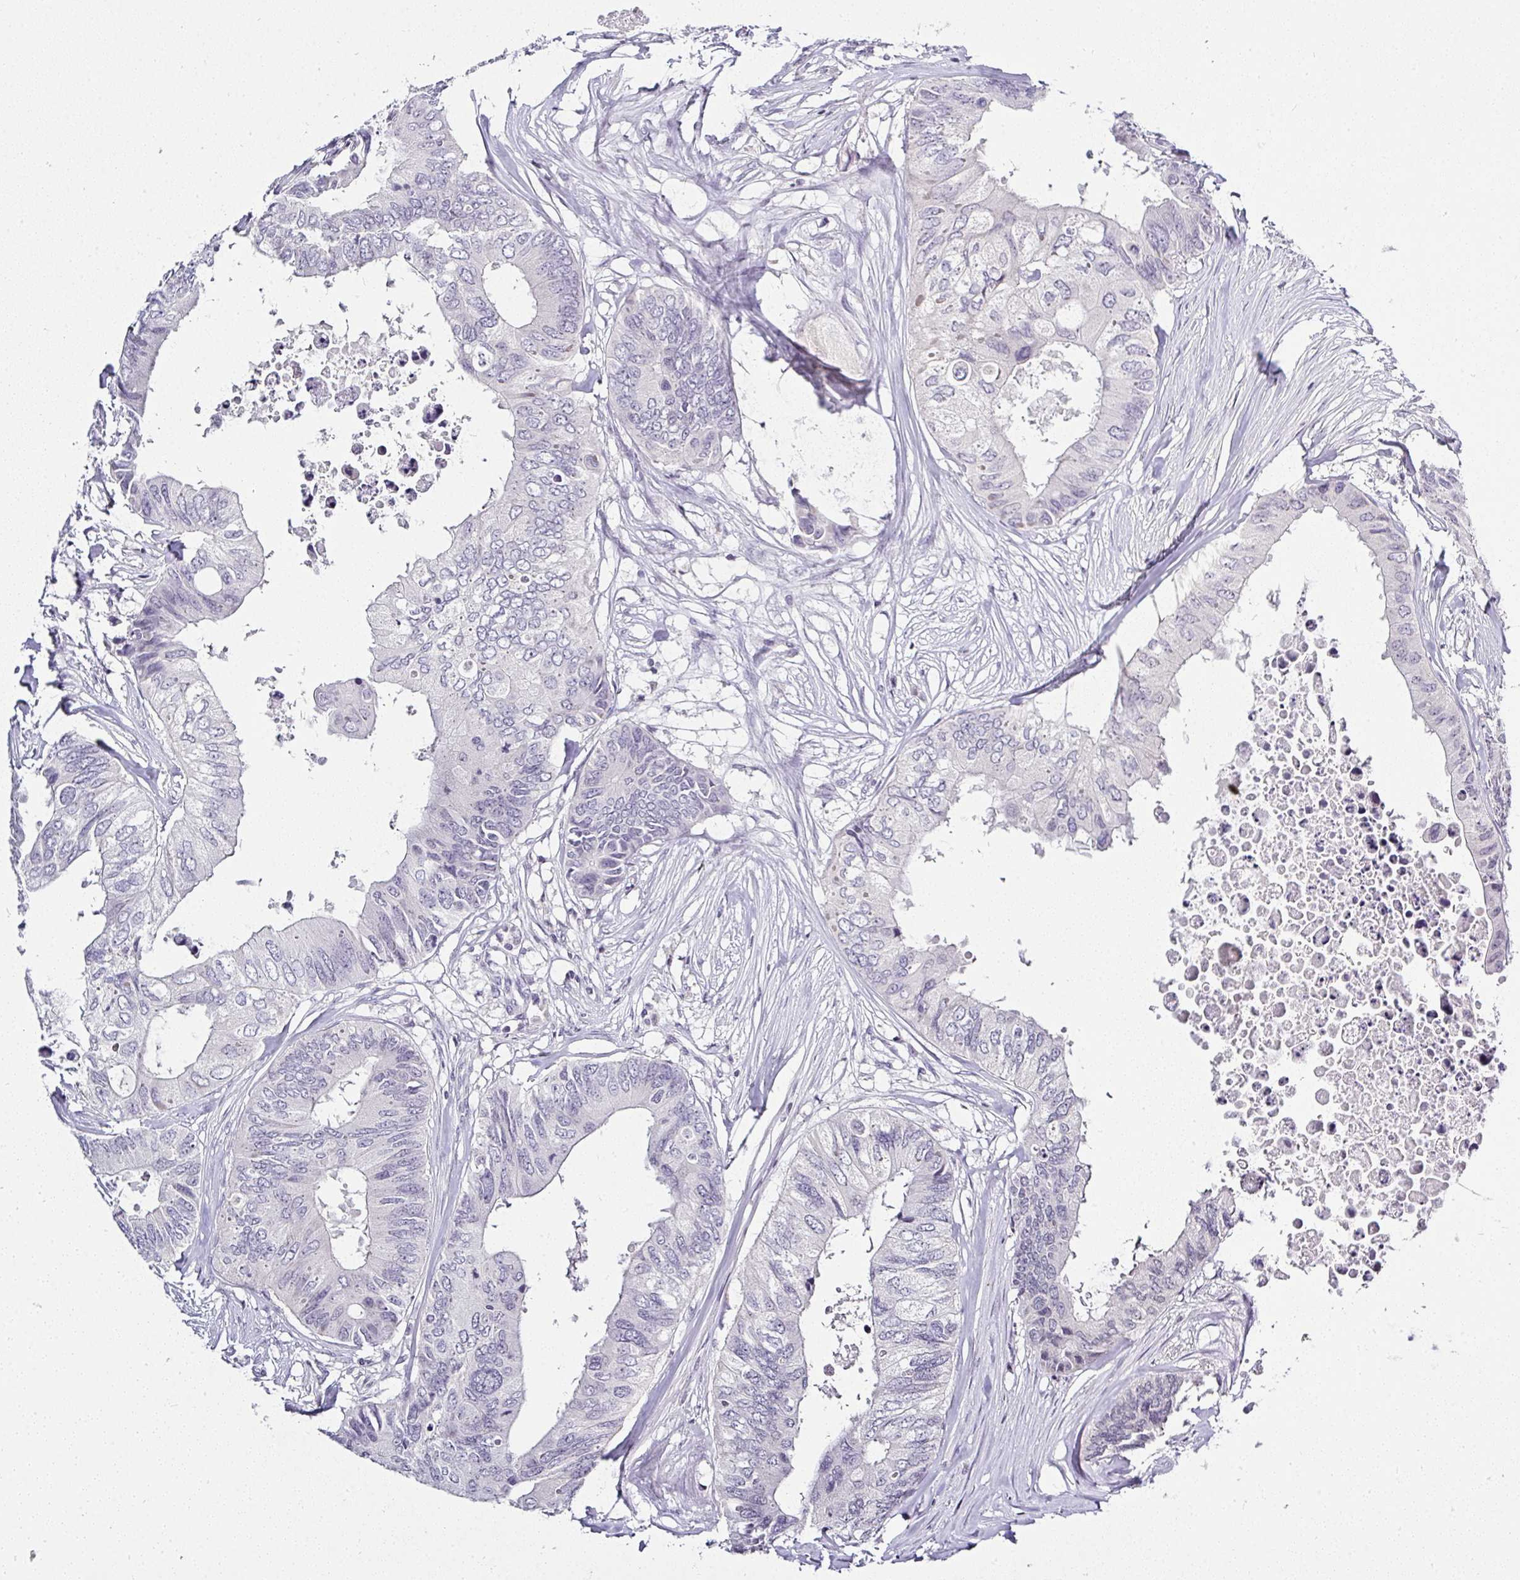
{"staining": {"intensity": "negative", "quantity": "none", "location": "none"}, "tissue": "colorectal cancer", "cell_type": "Tumor cells", "image_type": "cancer", "snomed": [{"axis": "morphology", "description": "Adenocarcinoma, NOS"}, {"axis": "topography", "description": "Colon"}], "caption": "Micrograph shows no significant protein expression in tumor cells of adenocarcinoma (colorectal).", "gene": "SERPINB3", "patient": {"sex": "male", "age": 71}}